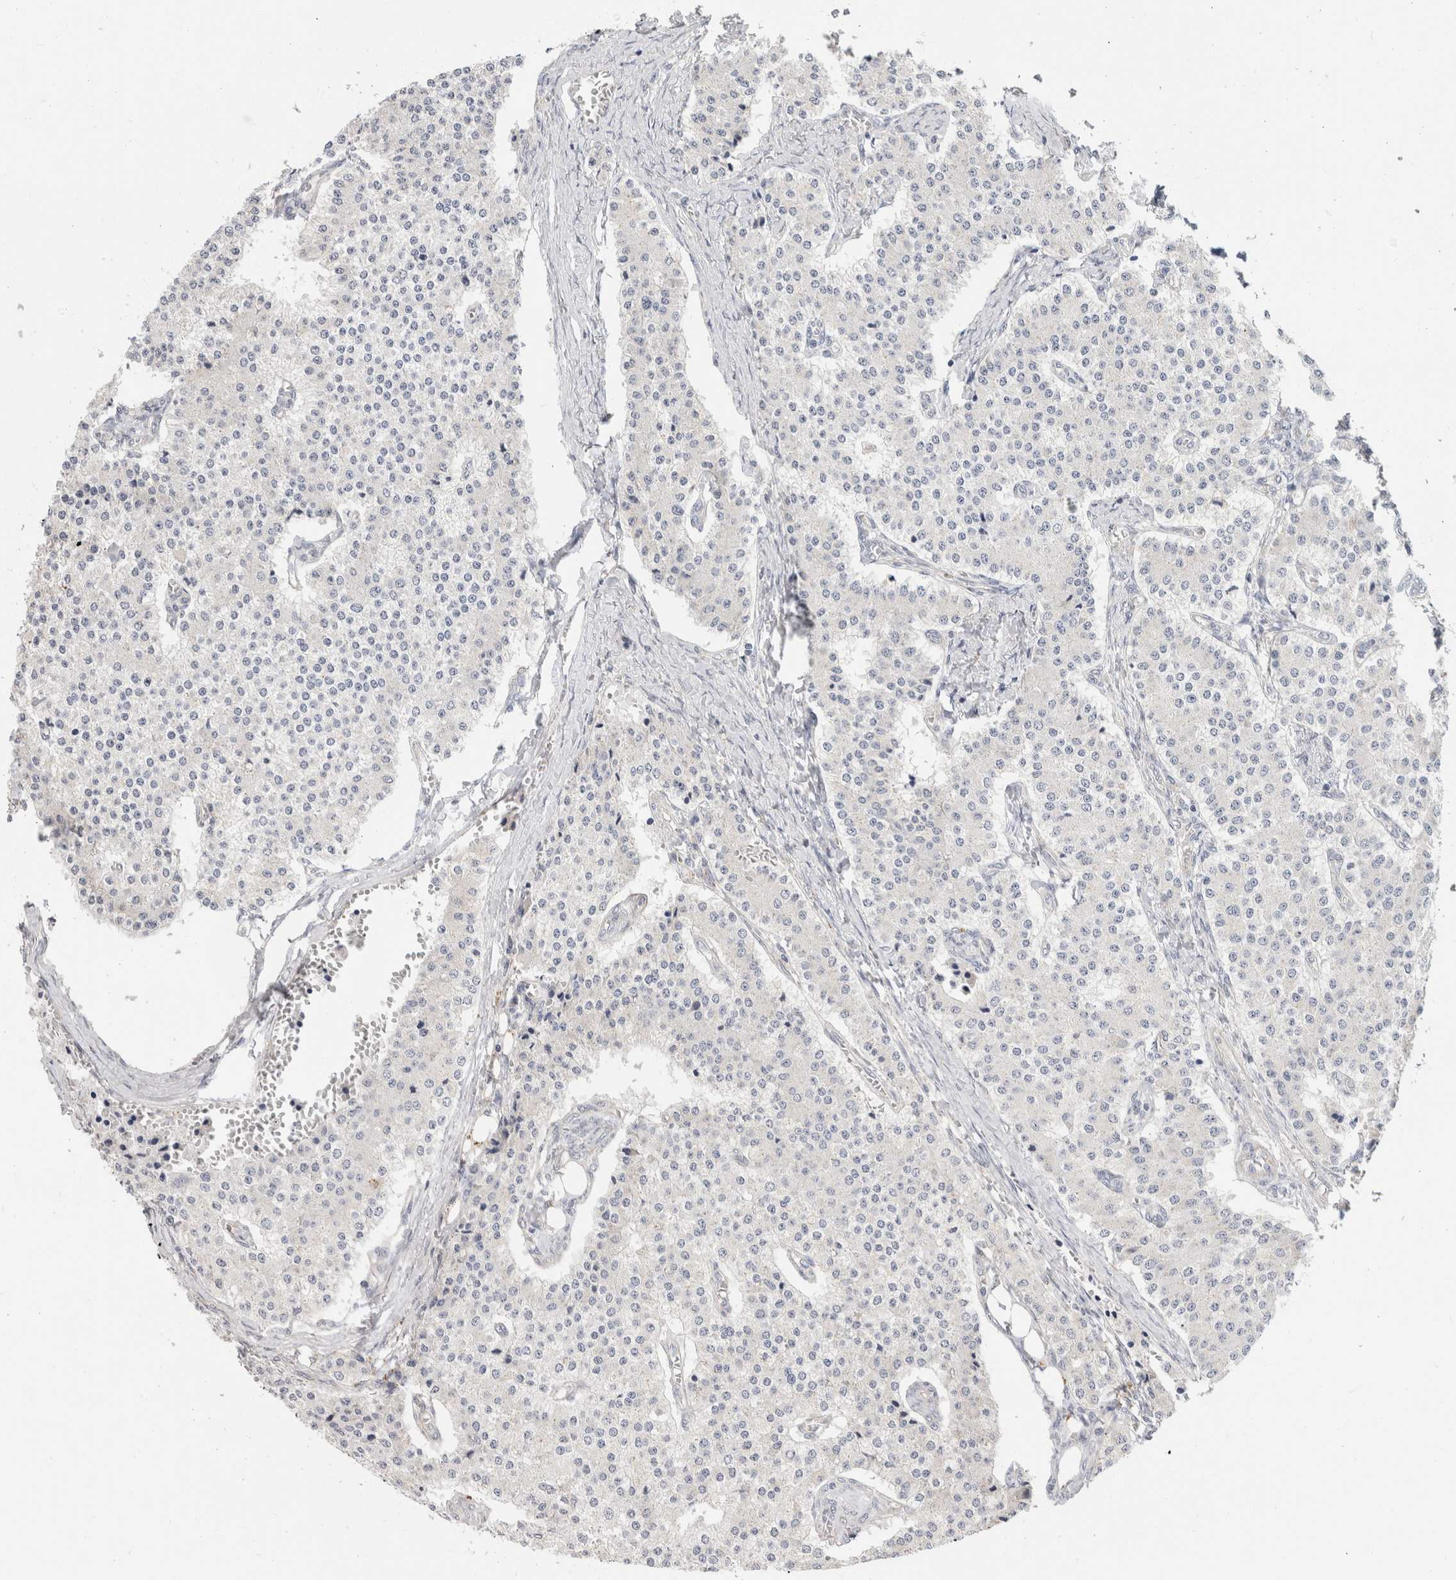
{"staining": {"intensity": "negative", "quantity": "none", "location": "none"}, "tissue": "carcinoid", "cell_type": "Tumor cells", "image_type": "cancer", "snomed": [{"axis": "morphology", "description": "Carcinoid, malignant, NOS"}, {"axis": "topography", "description": "Colon"}], "caption": "Tumor cells show no significant positivity in carcinoid. (DAB immunohistochemistry with hematoxylin counter stain).", "gene": "AFP", "patient": {"sex": "female", "age": 52}}